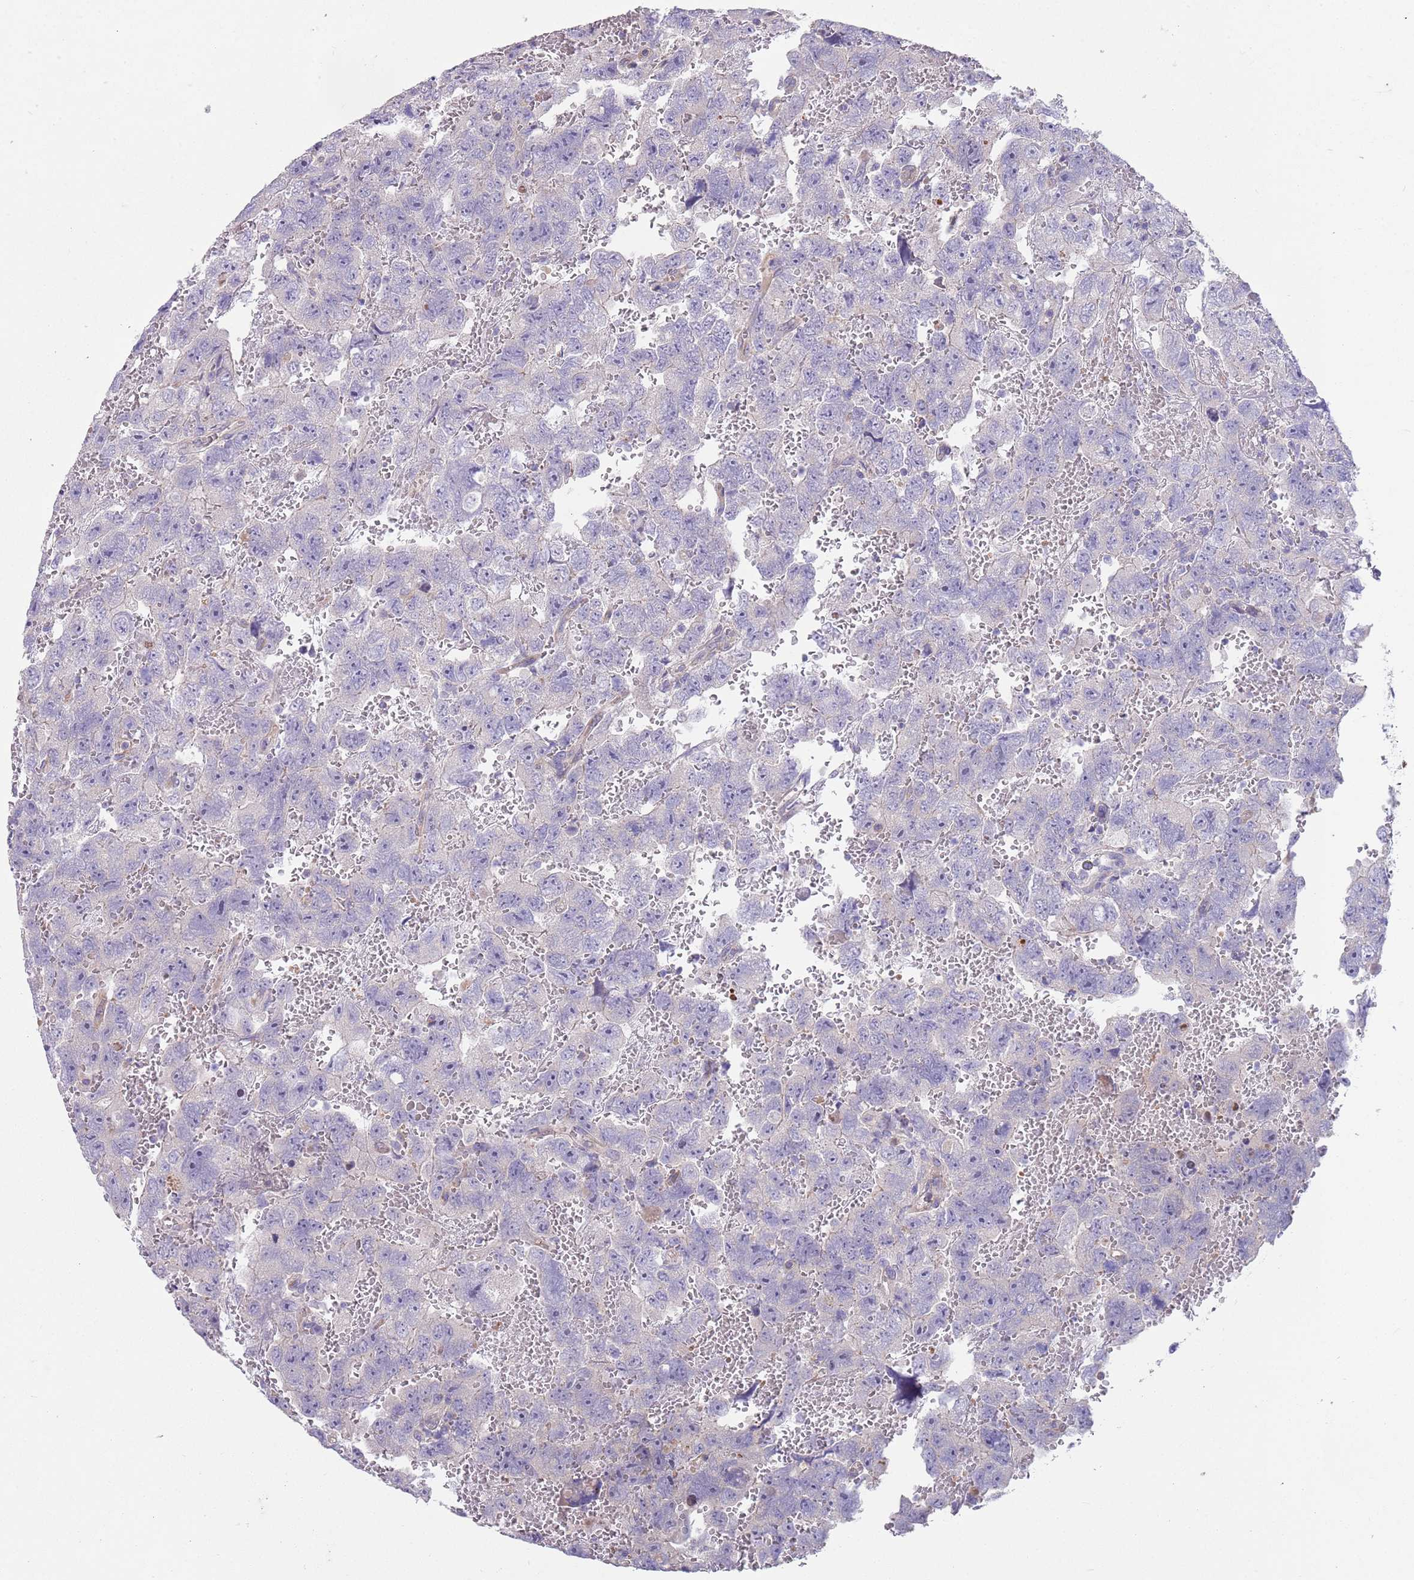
{"staining": {"intensity": "moderate", "quantity": "<25%", "location": "cytoplasmic/membranous"}, "tissue": "testis cancer", "cell_type": "Tumor cells", "image_type": "cancer", "snomed": [{"axis": "morphology", "description": "Carcinoma, Embryonal, NOS"}, {"axis": "topography", "description": "Testis"}], "caption": "Moderate cytoplasmic/membranous staining for a protein is seen in approximately <25% of tumor cells of embryonal carcinoma (testis) using IHC.", "gene": "ZNF14", "patient": {"sex": "male", "age": 45}}